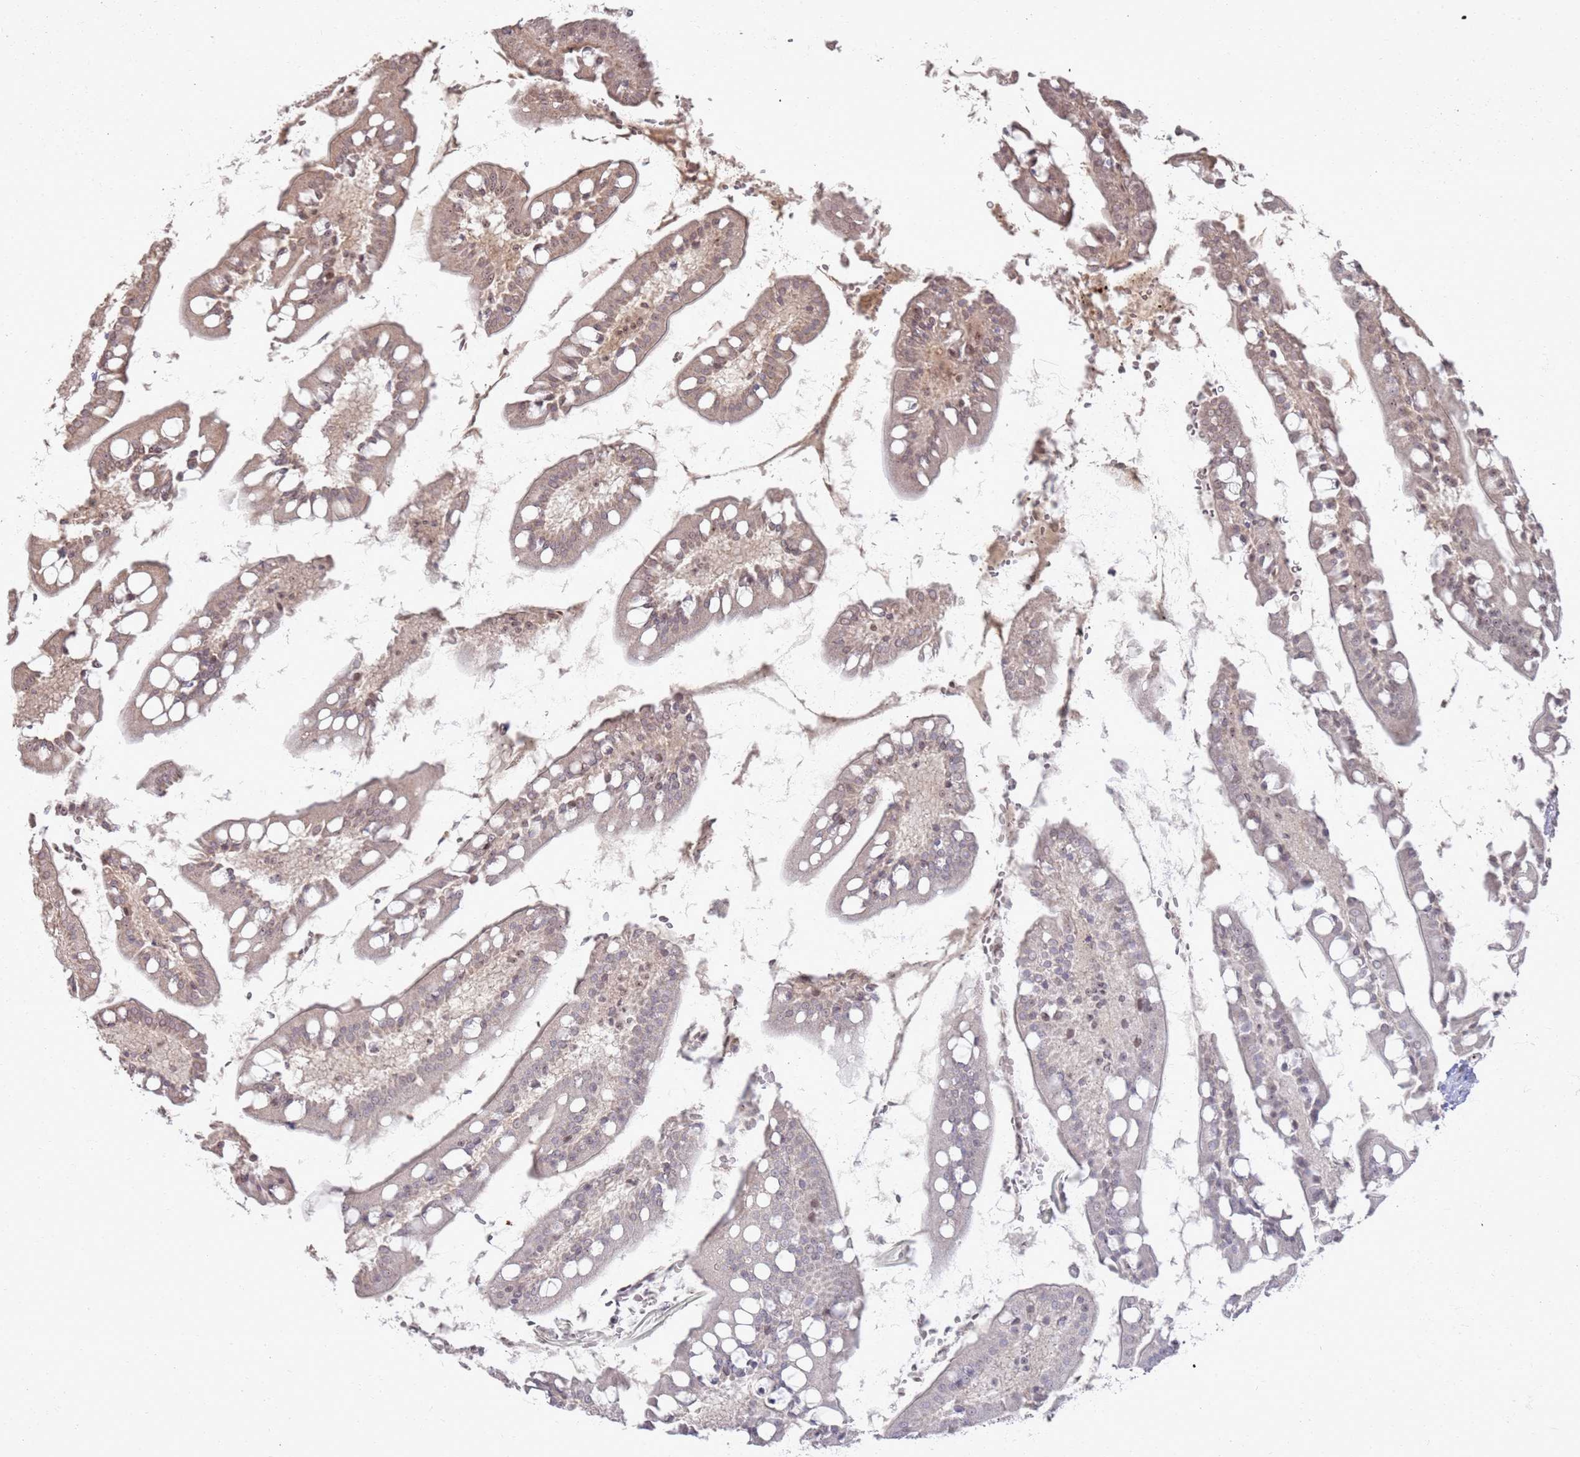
{"staining": {"intensity": "moderate", "quantity": "25%-75%", "location": "cytoplasmic/membranous,nuclear"}, "tissue": "small intestine", "cell_type": "Glandular cells", "image_type": "normal", "snomed": [{"axis": "morphology", "description": "Normal tissue, NOS"}, {"axis": "topography", "description": "Small intestine"}], "caption": "Glandular cells show medium levels of moderate cytoplasmic/membranous,nuclear expression in approximately 25%-75% of cells in benign small intestine. The staining is performed using DAB brown chromogen to label protein expression. The nuclei are counter-stained blue using hematoxylin.", "gene": "UTP11", "patient": {"sex": "male", "age": 52}}